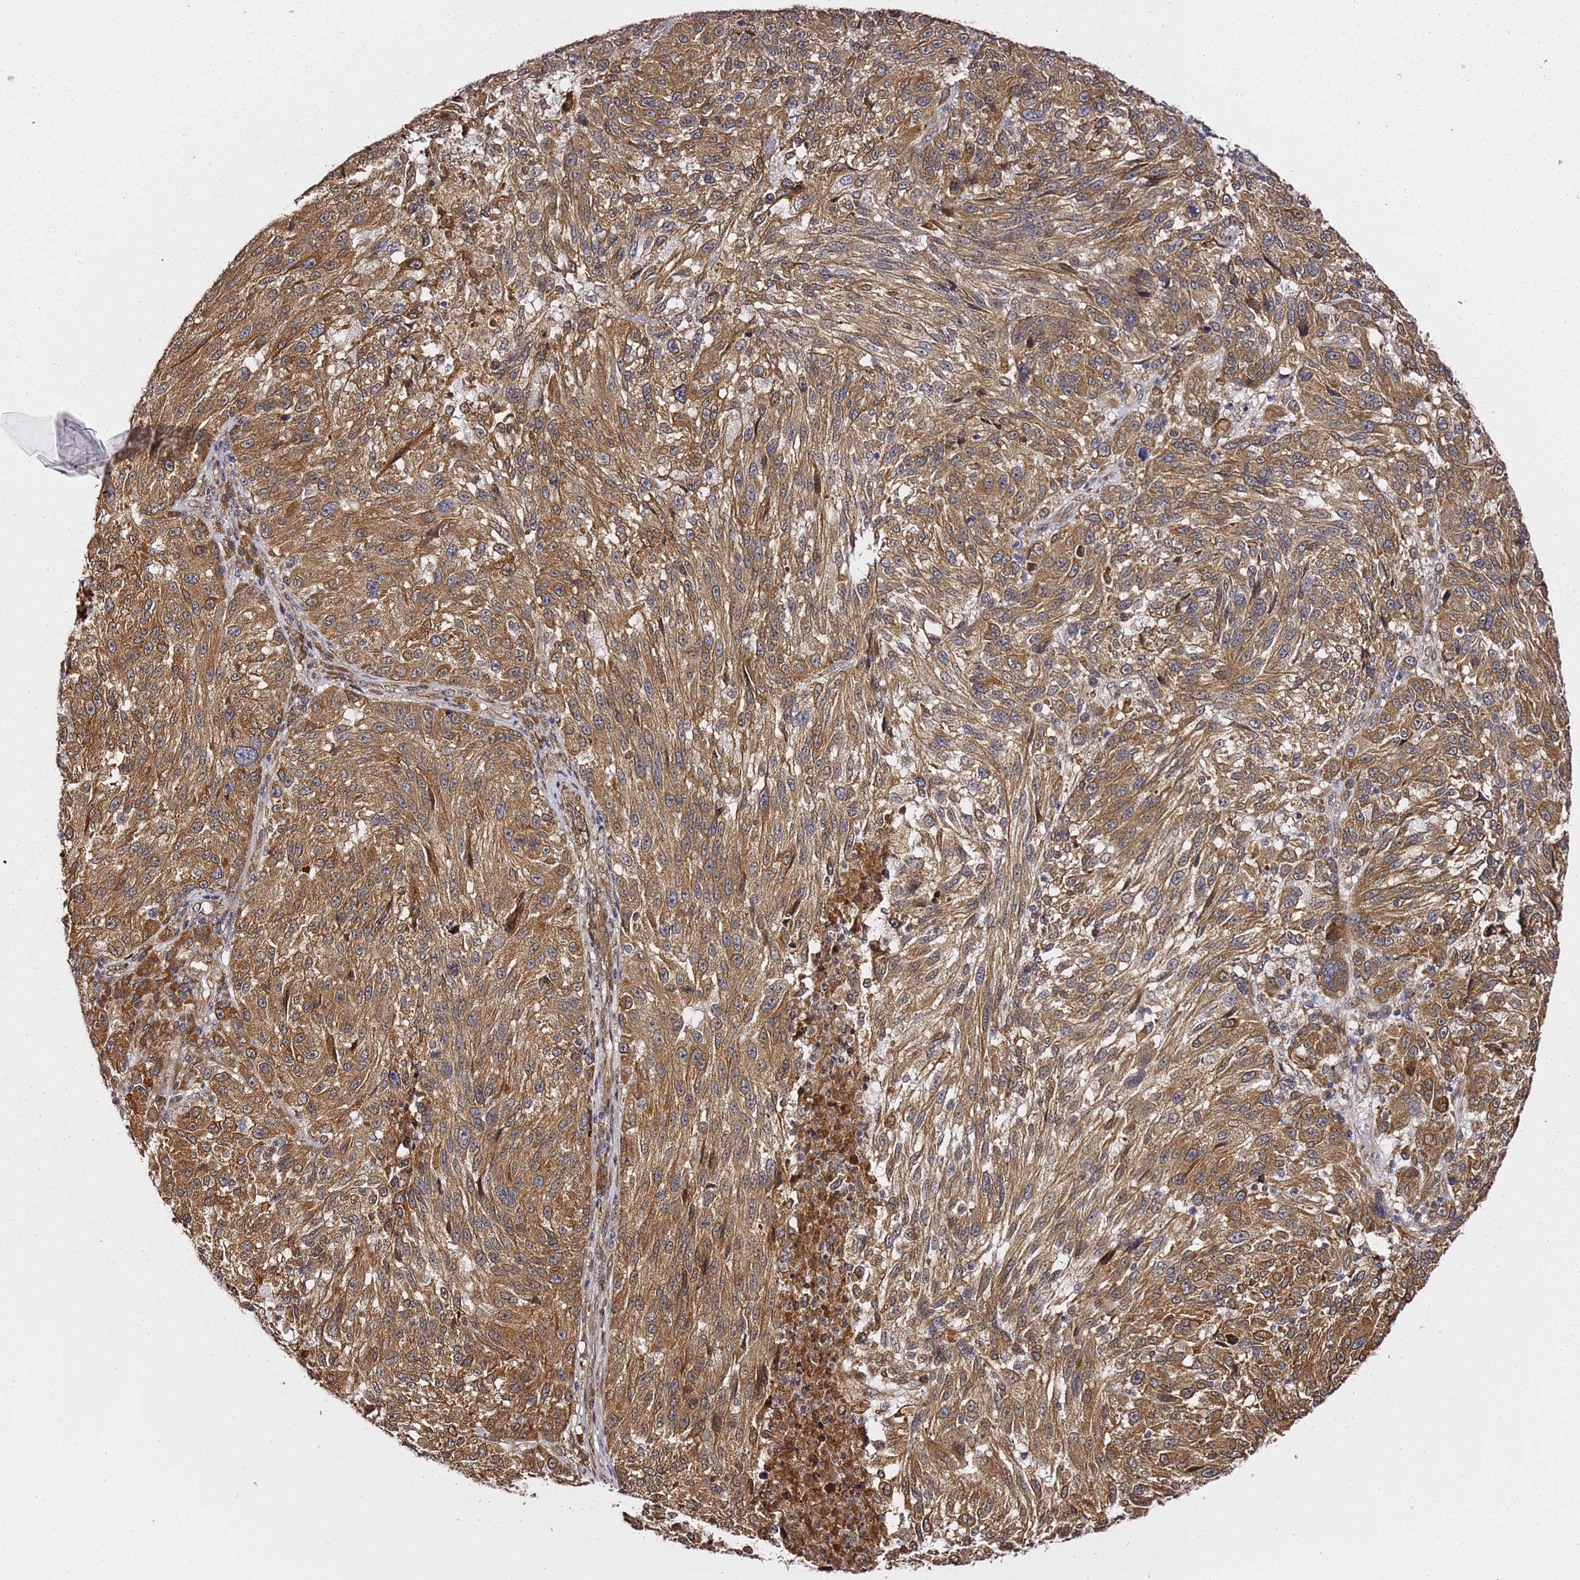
{"staining": {"intensity": "moderate", "quantity": ">75%", "location": "cytoplasmic/membranous"}, "tissue": "melanoma", "cell_type": "Tumor cells", "image_type": "cancer", "snomed": [{"axis": "morphology", "description": "Malignant melanoma, NOS"}, {"axis": "topography", "description": "Skin"}], "caption": "Immunohistochemical staining of human malignant melanoma demonstrates moderate cytoplasmic/membranous protein positivity in about >75% of tumor cells. The staining is performed using DAB brown chromogen to label protein expression. The nuclei are counter-stained blue using hematoxylin.", "gene": "PRKAB2", "patient": {"sex": "male", "age": 53}}